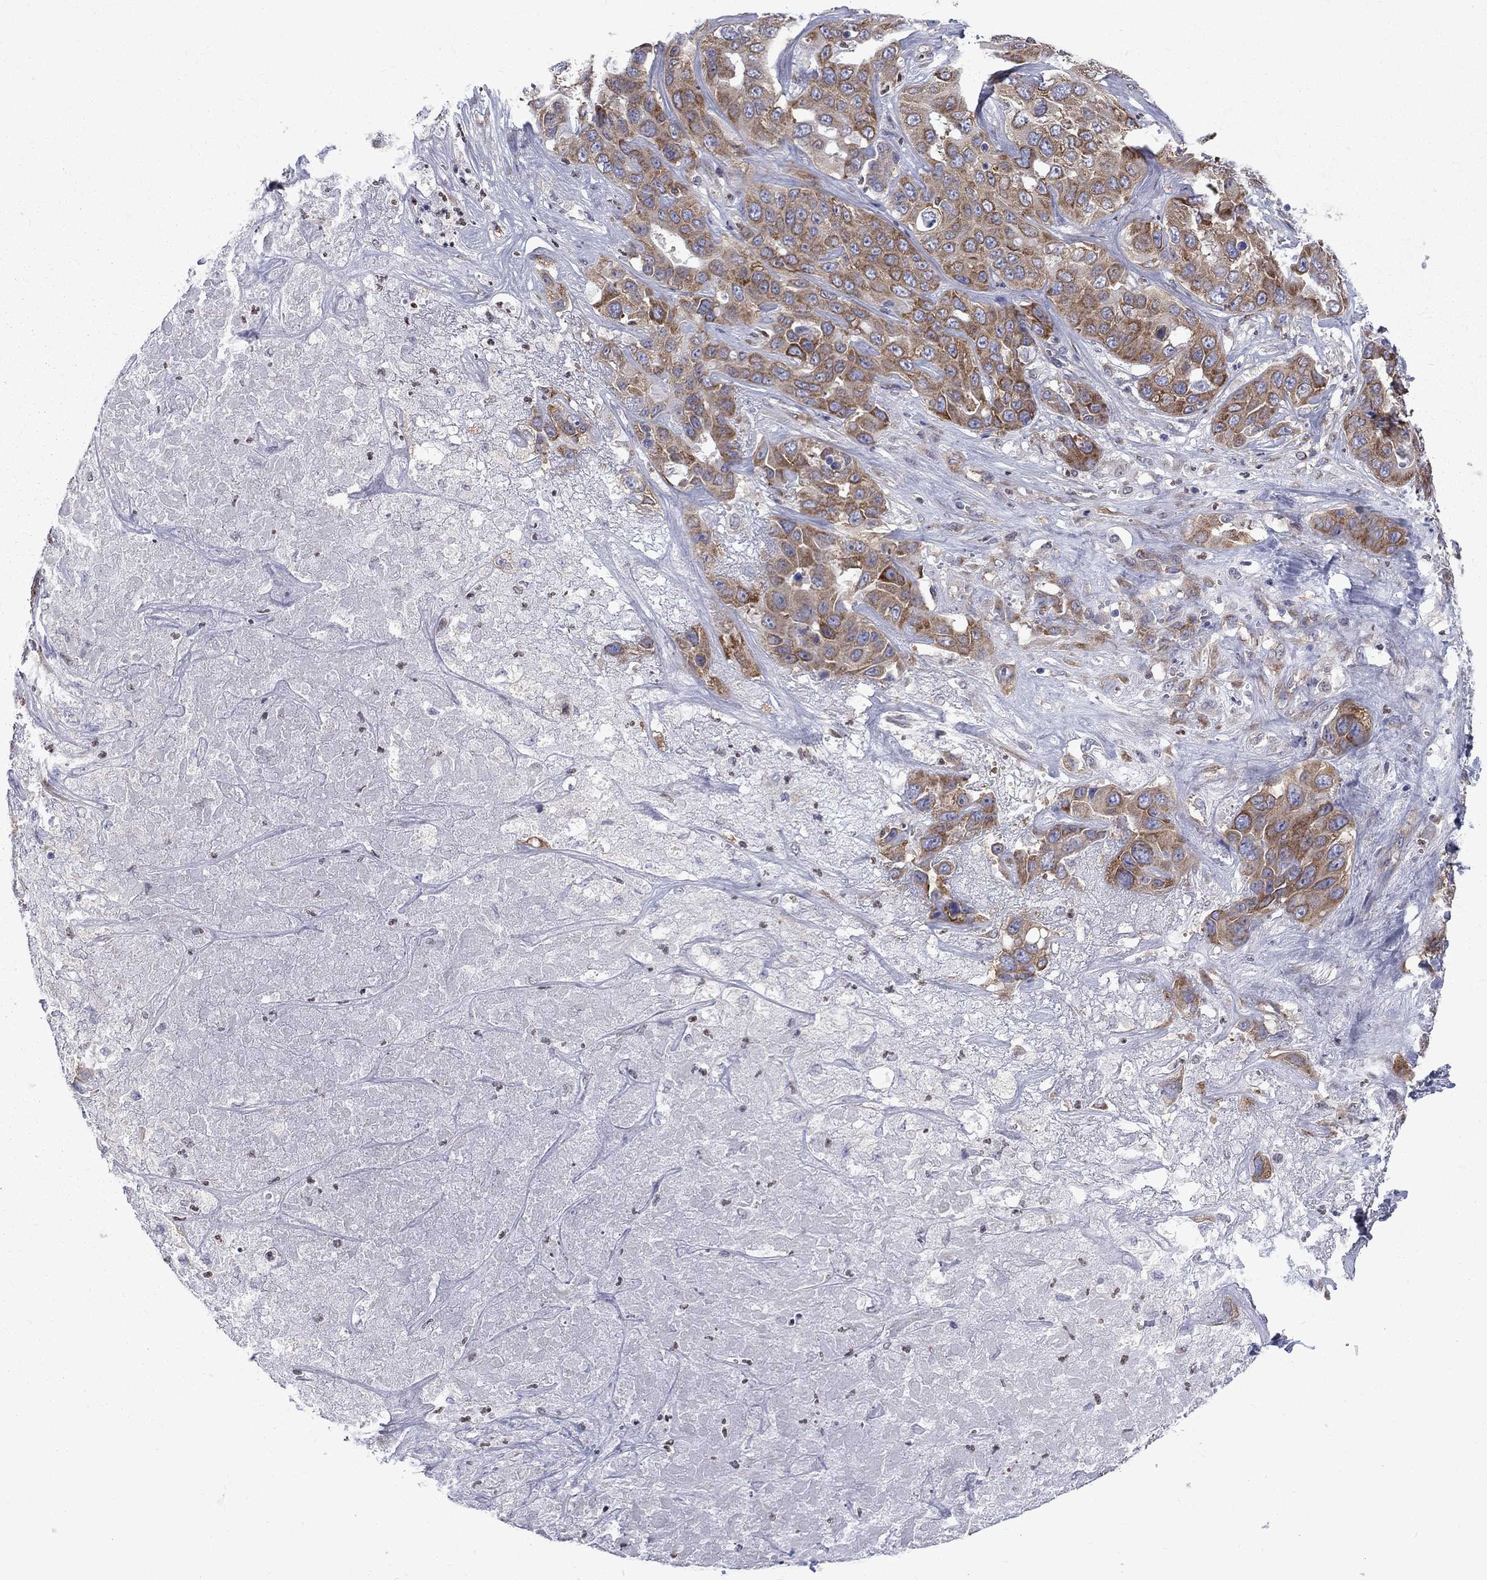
{"staining": {"intensity": "moderate", "quantity": ">75%", "location": "cytoplasmic/membranous"}, "tissue": "liver cancer", "cell_type": "Tumor cells", "image_type": "cancer", "snomed": [{"axis": "morphology", "description": "Cholangiocarcinoma"}, {"axis": "topography", "description": "Liver"}], "caption": "Liver cancer was stained to show a protein in brown. There is medium levels of moderate cytoplasmic/membranous staining in about >75% of tumor cells. (Stains: DAB in brown, nuclei in blue, Microscopy: brightfield microscopy at high magnification).", "gene": "PABPC4", "patient": {"sex": "female", "age": 52}}